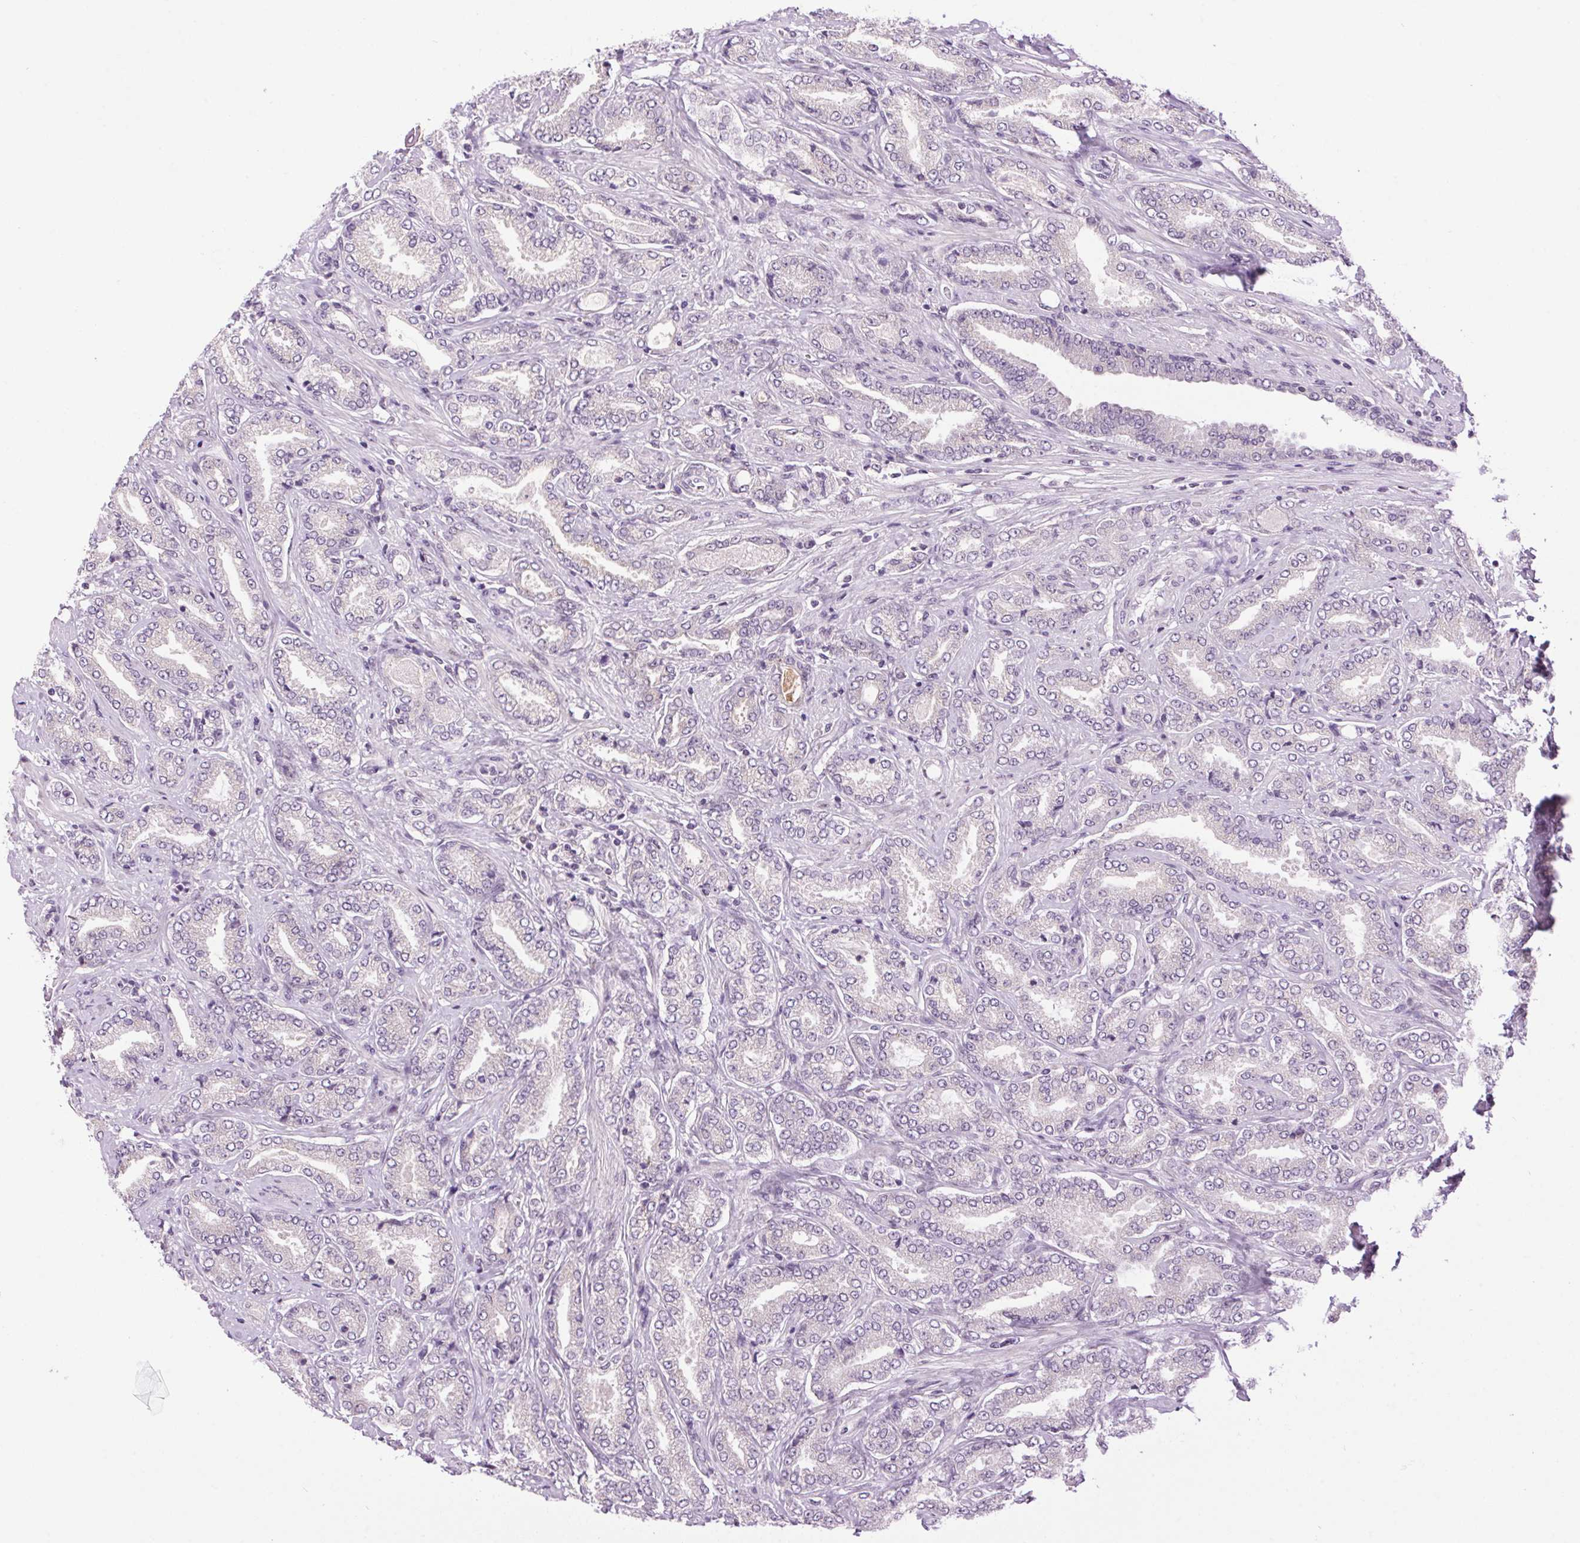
{"staining": {"intensity": "negative", "quantity": "none", "location": "none"}, "tissue": "prostate cancer", "cell_type": "Tumor cells", "image_type": "cancer", "snomed": [{"axis": "morphology", "description": "Adenocarcinoma, NOS"}, {"axis": "topography", "description": "Prostate"}], "caption": "Adenocarcinoma (prostate) was stained to show a protein in brown. There is no significant expression in tumor cells.", "gene": "SMIM13", "patient": {"sex": "male", "age": 64}}